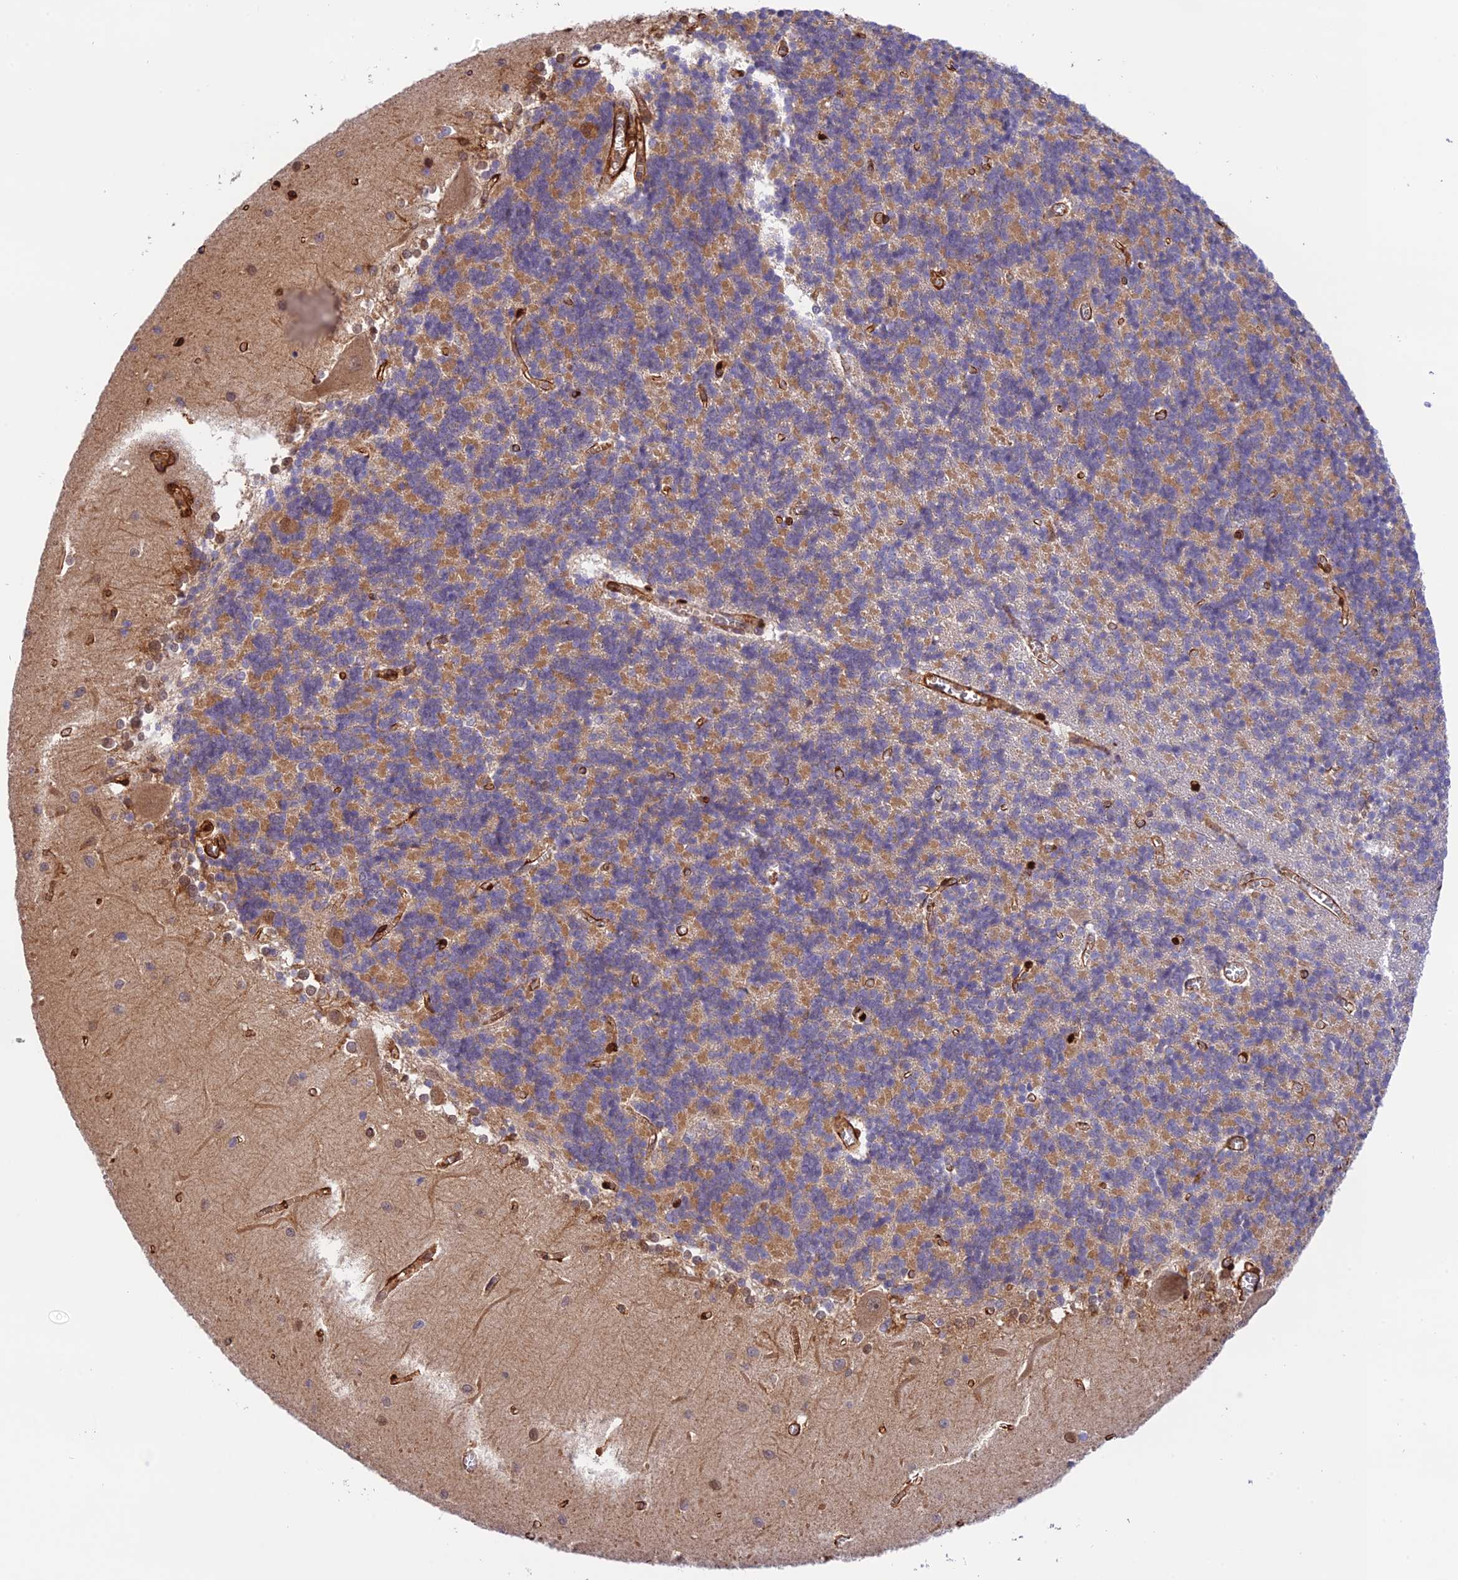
{"staining": {"intensity": "moderate", "quantity": ">75%", "location": "cytoplasmic/membranous"}, "tissue": "cerebellum", "cell_type": "Cells in granular layer", "image_type": "normal", "snomed": [{"axis": "morphology", "description": "Normal tissue, NOS"}, {"axis": "topography", "description": "Cerebellum"}], "caption": "Immunohistochemistry (IHC) photomicrograph of benign cerebellum stained for a protein (brown), which shows medium levels of moderate cytoplasmic/membranous positivity in about >75% of cells in granular layer.", "gene": "EVI5L", "patient": {"sex": "male", "age": 37}}